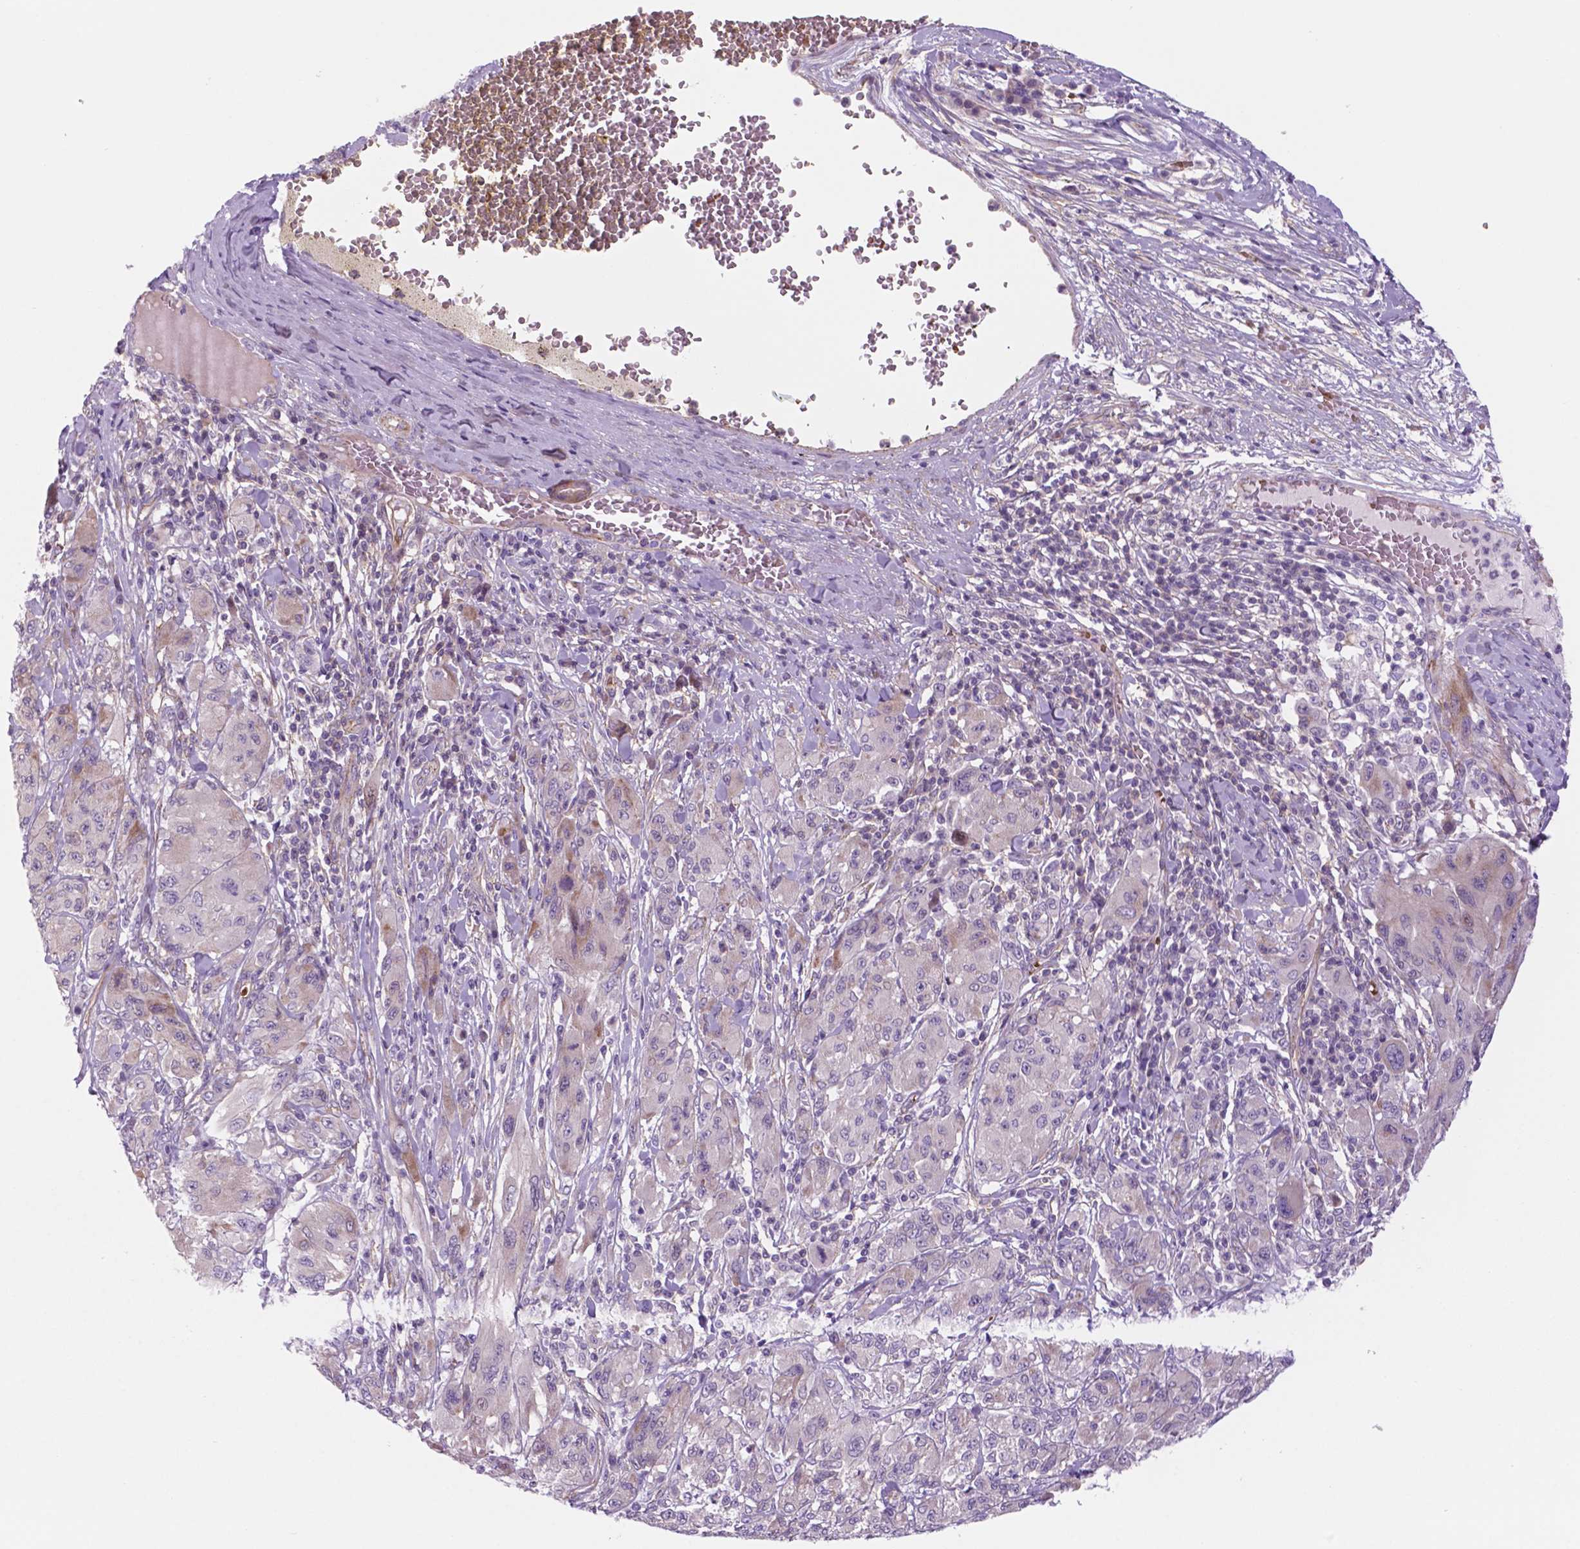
{"staining": {"intensity": "negative", "quantity": "none", "location": "none"}, "tissue": "melanoma", "cell_type": "Tumor cells", "image_type": "cancer", "snomed": [{"axis": "morphology", "description": "Malignant melanoma, NOS"}, {"axis": "topography", "description": "Skin"}], "caption": "This is an immunohistochemistry (IHC) image of human malignant melanoma. There is no positivity in tumor cells.", "gene": "RND3", "patient": {"sex": "female", "age": 91}}